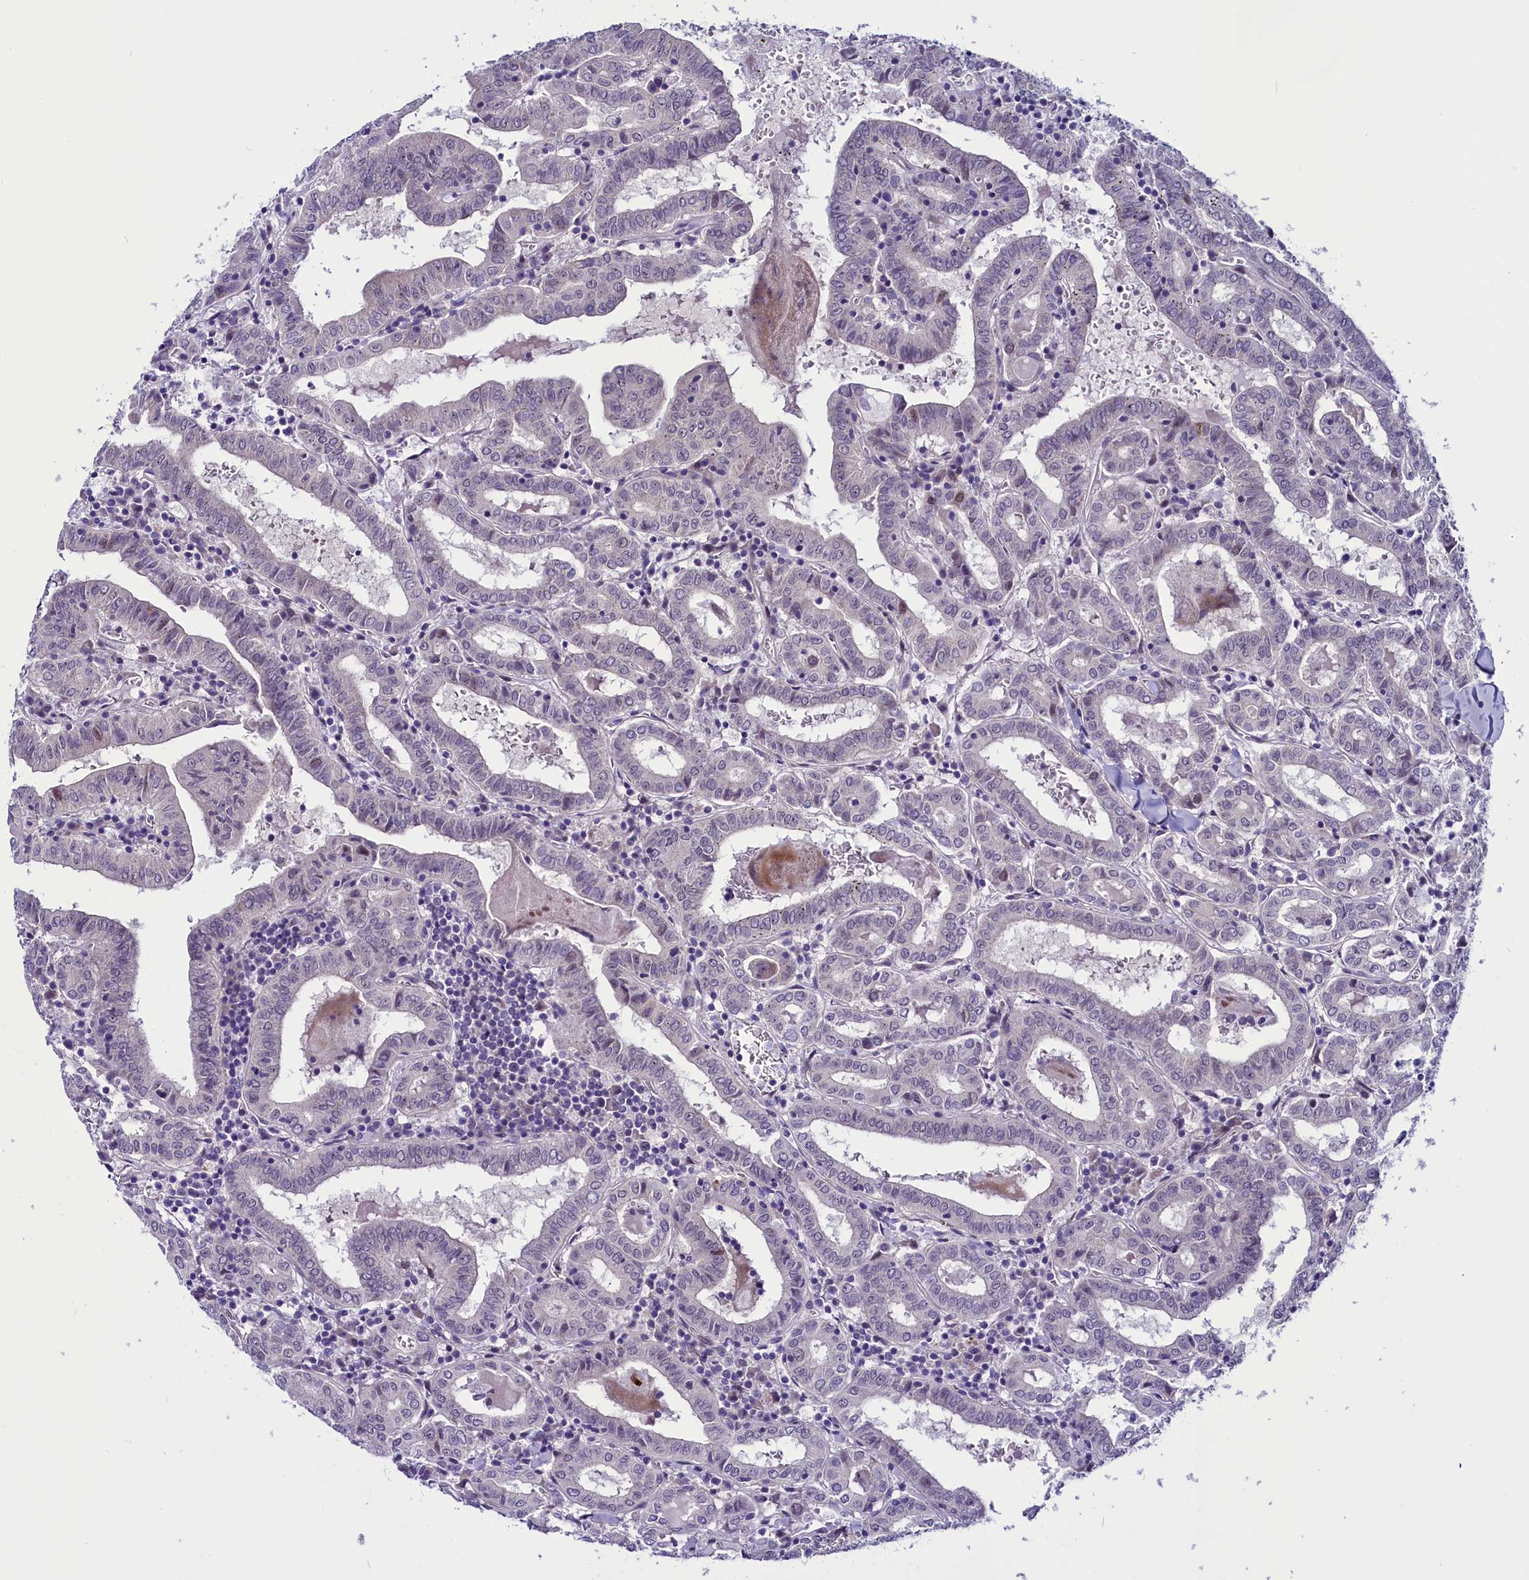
{"staining": {"intensity": "negative", "quantity": "none", "location": "none"}, "tissue": "thyroid cancer", "cell_type": "Tumor cells", "image_type": "cancer", "snomed": [{"axis": "morphology", "description": "Papillary adenocarcinoma, NOS"}, {"axis": "topography", "description": "Thyroid gland"}], "caption": "Tumor cells show no significant protein staining in thyroid cancer.", "gene": "CCDC106", "patient": {"sex": "female", "age": 72}}